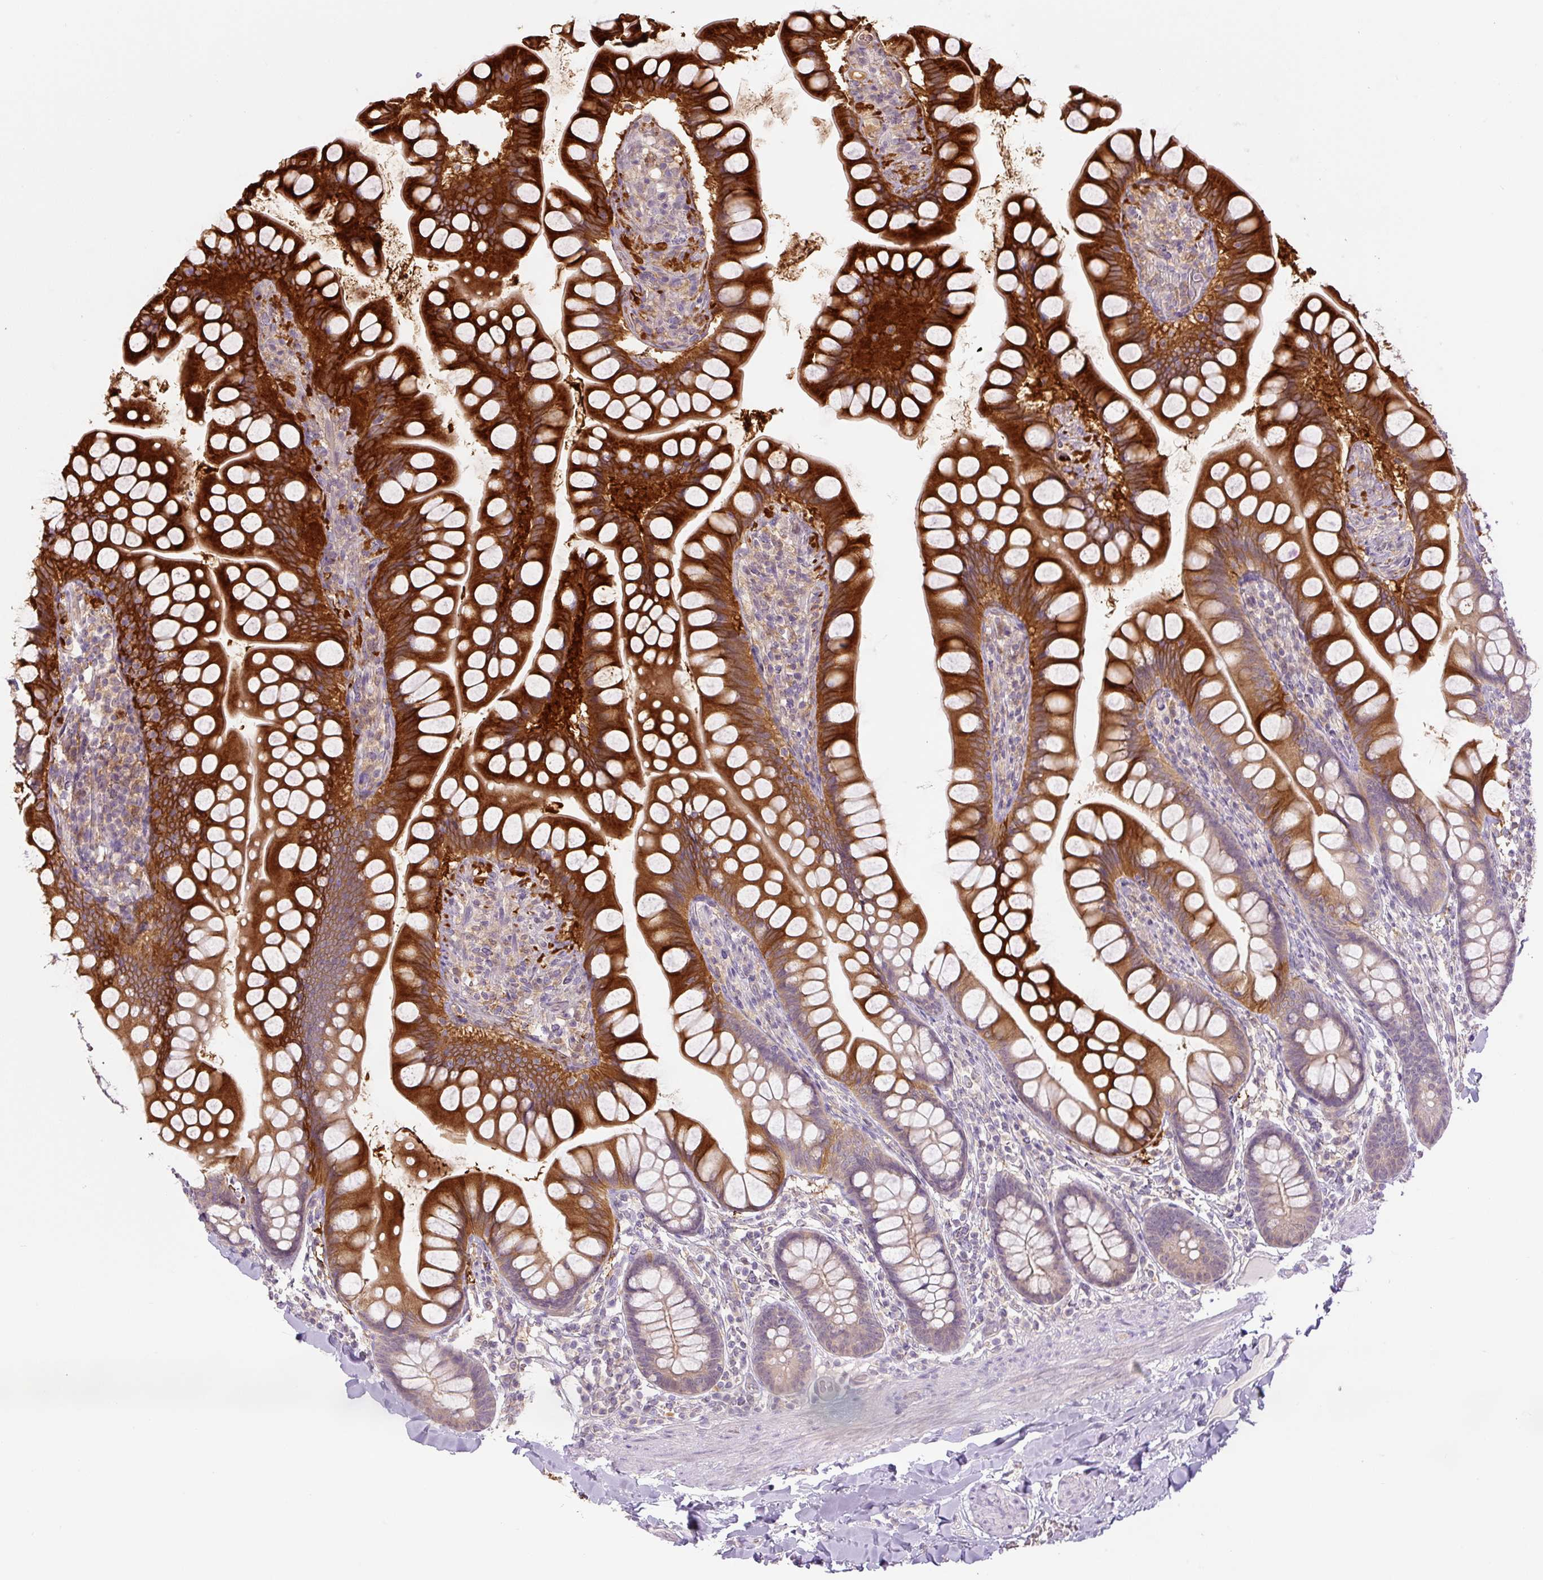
{"staining": {"intensity": "strong", "quantity": ">75%", "location": "cytoplasmic/membranous"}, "tissue": "small intestine", "cell_type": "Glandular cells", "image_type": "normal", "snomed": [{"axis": "morphology", "description": "Normal tissue, NOS"}, {"axis": "topography", "description": "Small intestine"}], "caption": "Unremarkable small intestine was stained to show a protein in brown. There is high levels of strong cytoplasmic/membranous expression in approximately >75% of glandular cells.", "gene": "SPSB2", "patient": {"sex": "male", "age": 70}}